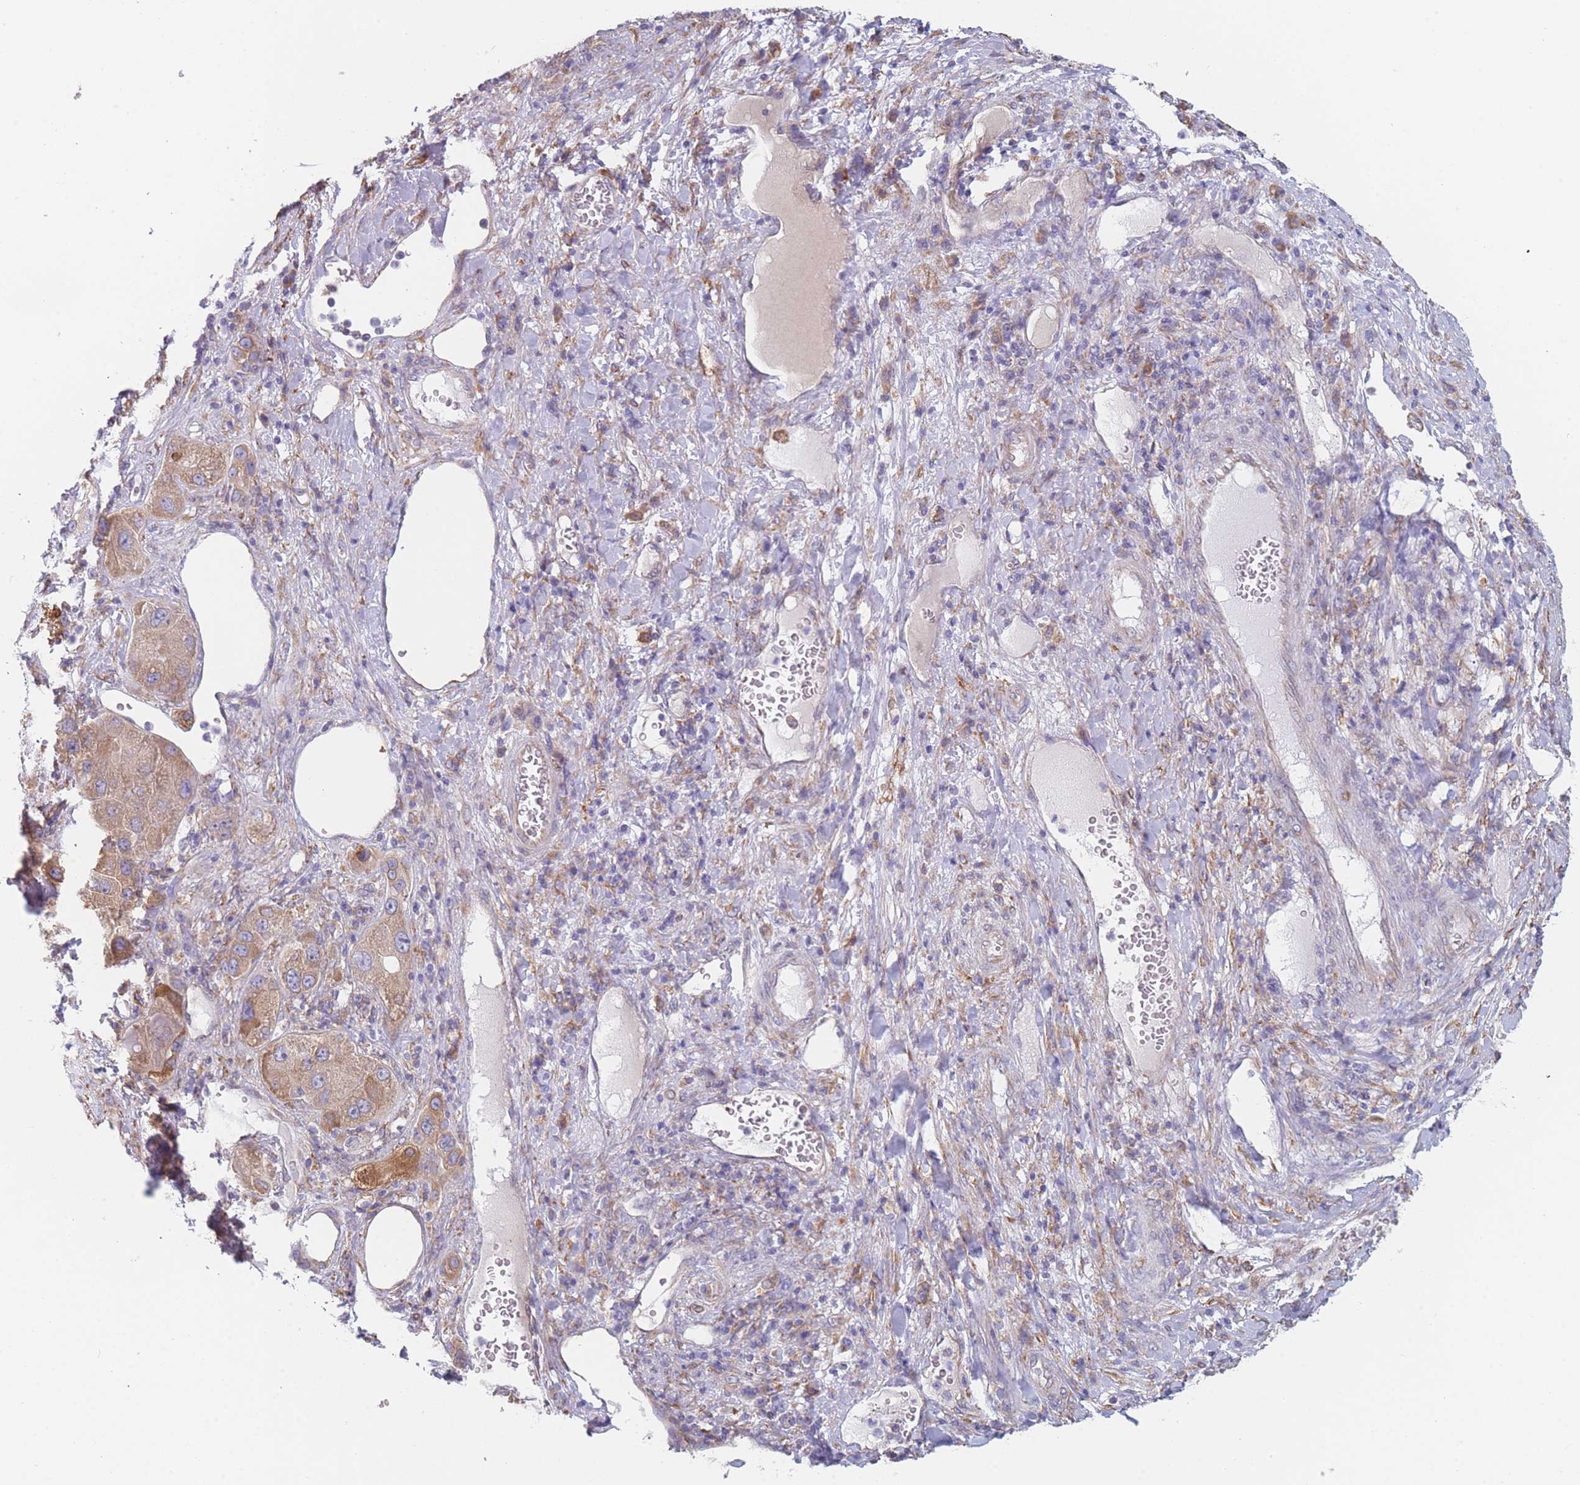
{"staining": {"intensity": "moderate", "quantity": ">75%", "location": "cytoplasmic/membranous"}, "tissue": "liver cancer", "cell_type": "Tumor cells", "image_type": "cancer", "snomed": [{"axis": "morphology", "description": "Carcinoma, Hepatocellular, NOS"}, {"axis": "topography", "description": "Liver"}], "caption": "IHC staining of liver cancer (hepatocellular carcinoma), which reveals medium levels of moderate cytoplasmic/membranous positivity in about >75% of tumor cells indicating moderate cytoplasmic/membranous protein positivity. The staining was performed using DAB (3,3'-diaminobenzidine) (brown) for protein detection and nuclei were counterstained in hematoxylin (blue).", "gene": "OR7C2", "patient": {"sex": "female", "age": 73}}